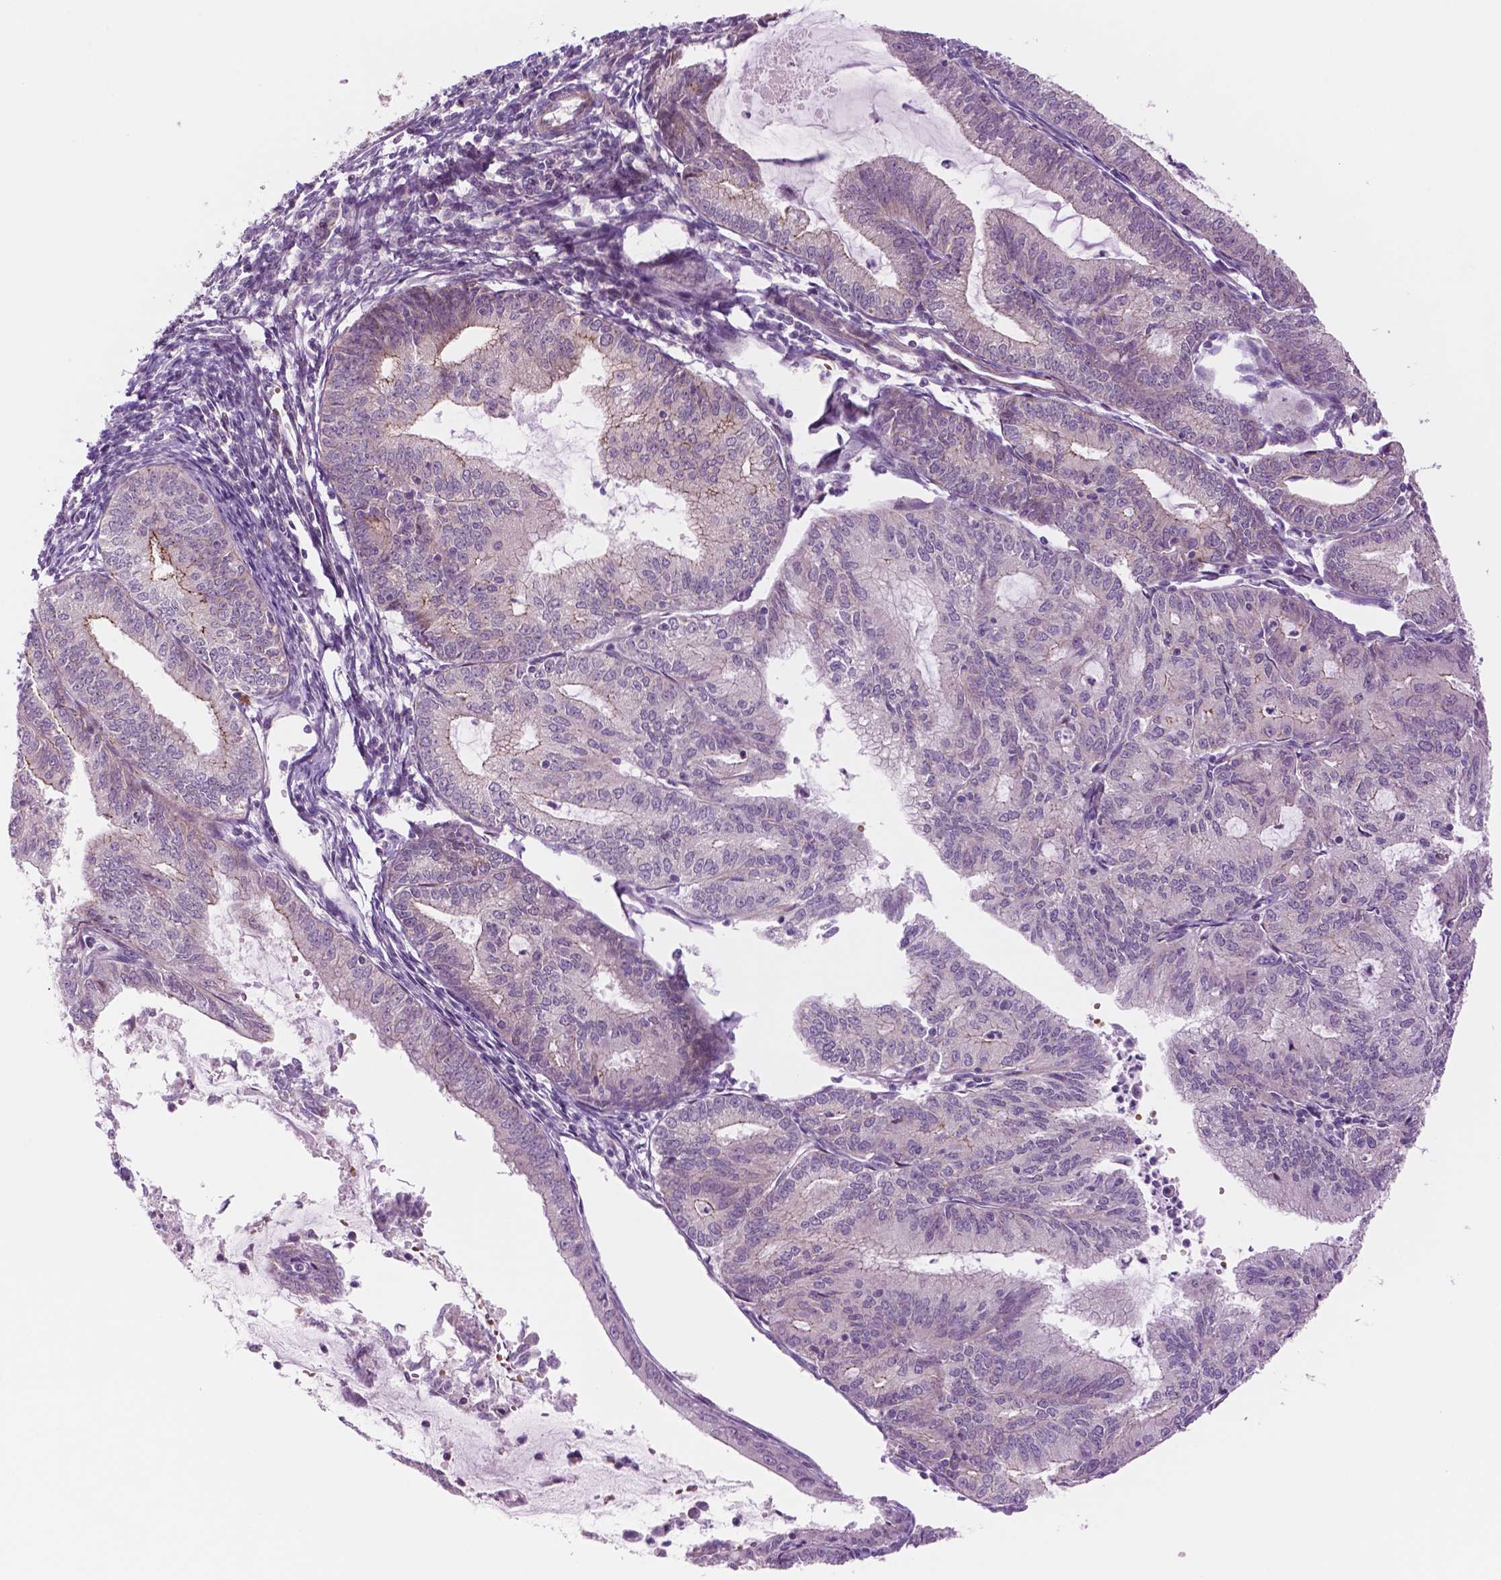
{"staining": {"intensity": "moderate", "quantity": "25%-75%", "location": "cytoplasmic/membranous"}, "tissue": "endometrial cancer", "cell_type": "Tumor cells", "image_type": "cancer", "snomed": [{"axis": "morphology", "description": "Adenocarcinoma, NOS"}, {"axis": "topography", "description": "Endometrium"}], "caption": "Endometrial cancer (adenocarcinoma) tissue shows moderate cytoplasmic/membranous expression in approximately 25%-75% of tumor cells", "gene": "RND3", "patient": {"sex": "female", "age": 70}}